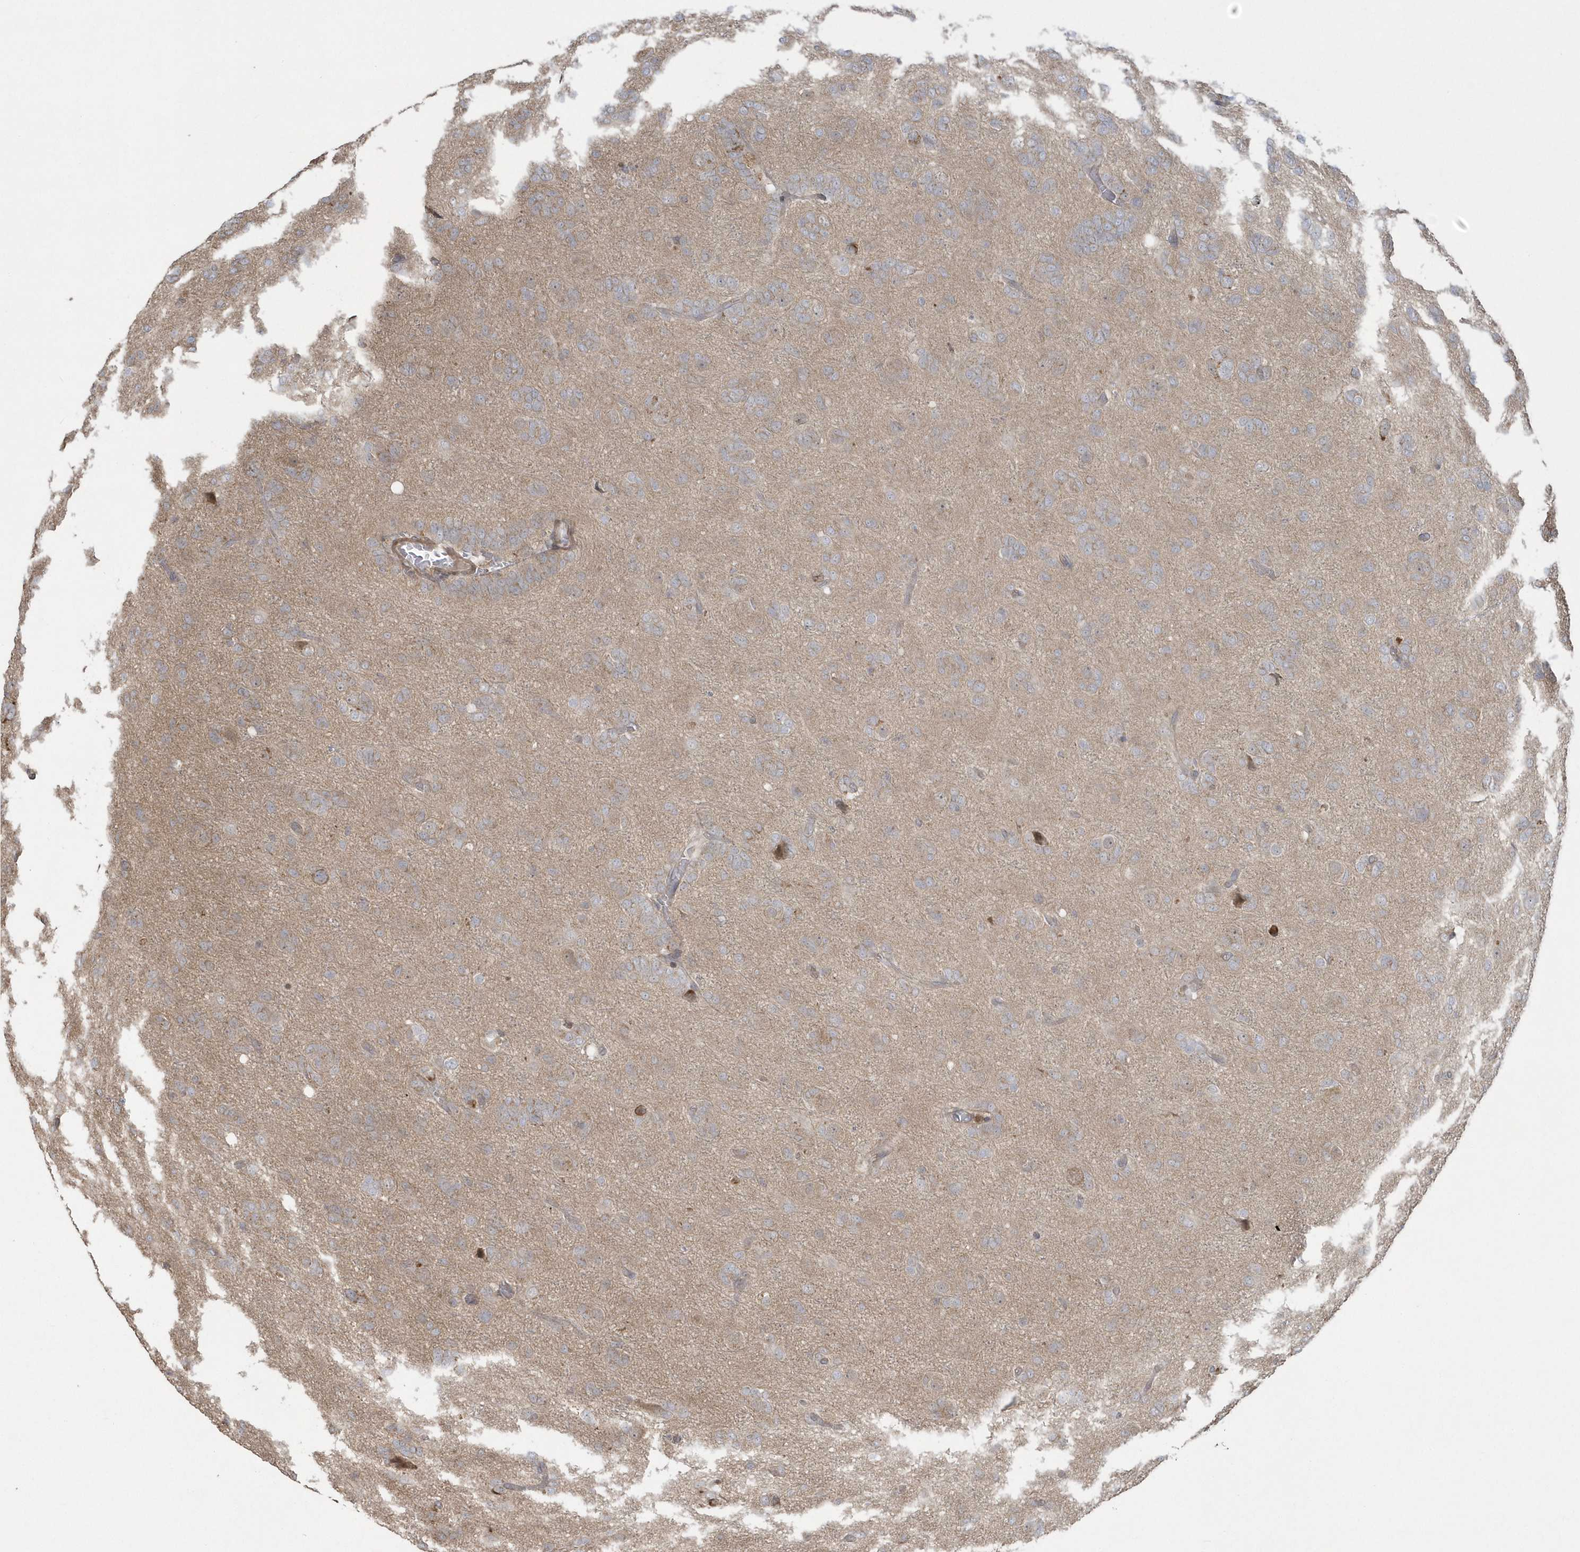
{"staining": {"intensity": "weak", "quantity": "25%-75%", "location": "cytoplasmic/membranous"}, "tissue": "glioma", "cell_type": "Tumor cells", "image_type": "cancer", "snomed": [{"axis": "morphology", "description": "Glioma, malignant, High grade"}, {"axis": "topography", "description": "Brain"}], "caption": "High-grade glioma (malignant) tissue shows weak cytoplasmic/membranous staining in about 25%-75% of tumor cells (DAB IHC, brown staining for protein, blue staining for nuclei).", "gene": "ARMC8", "patient": {"sex": "female", "age": 59}}